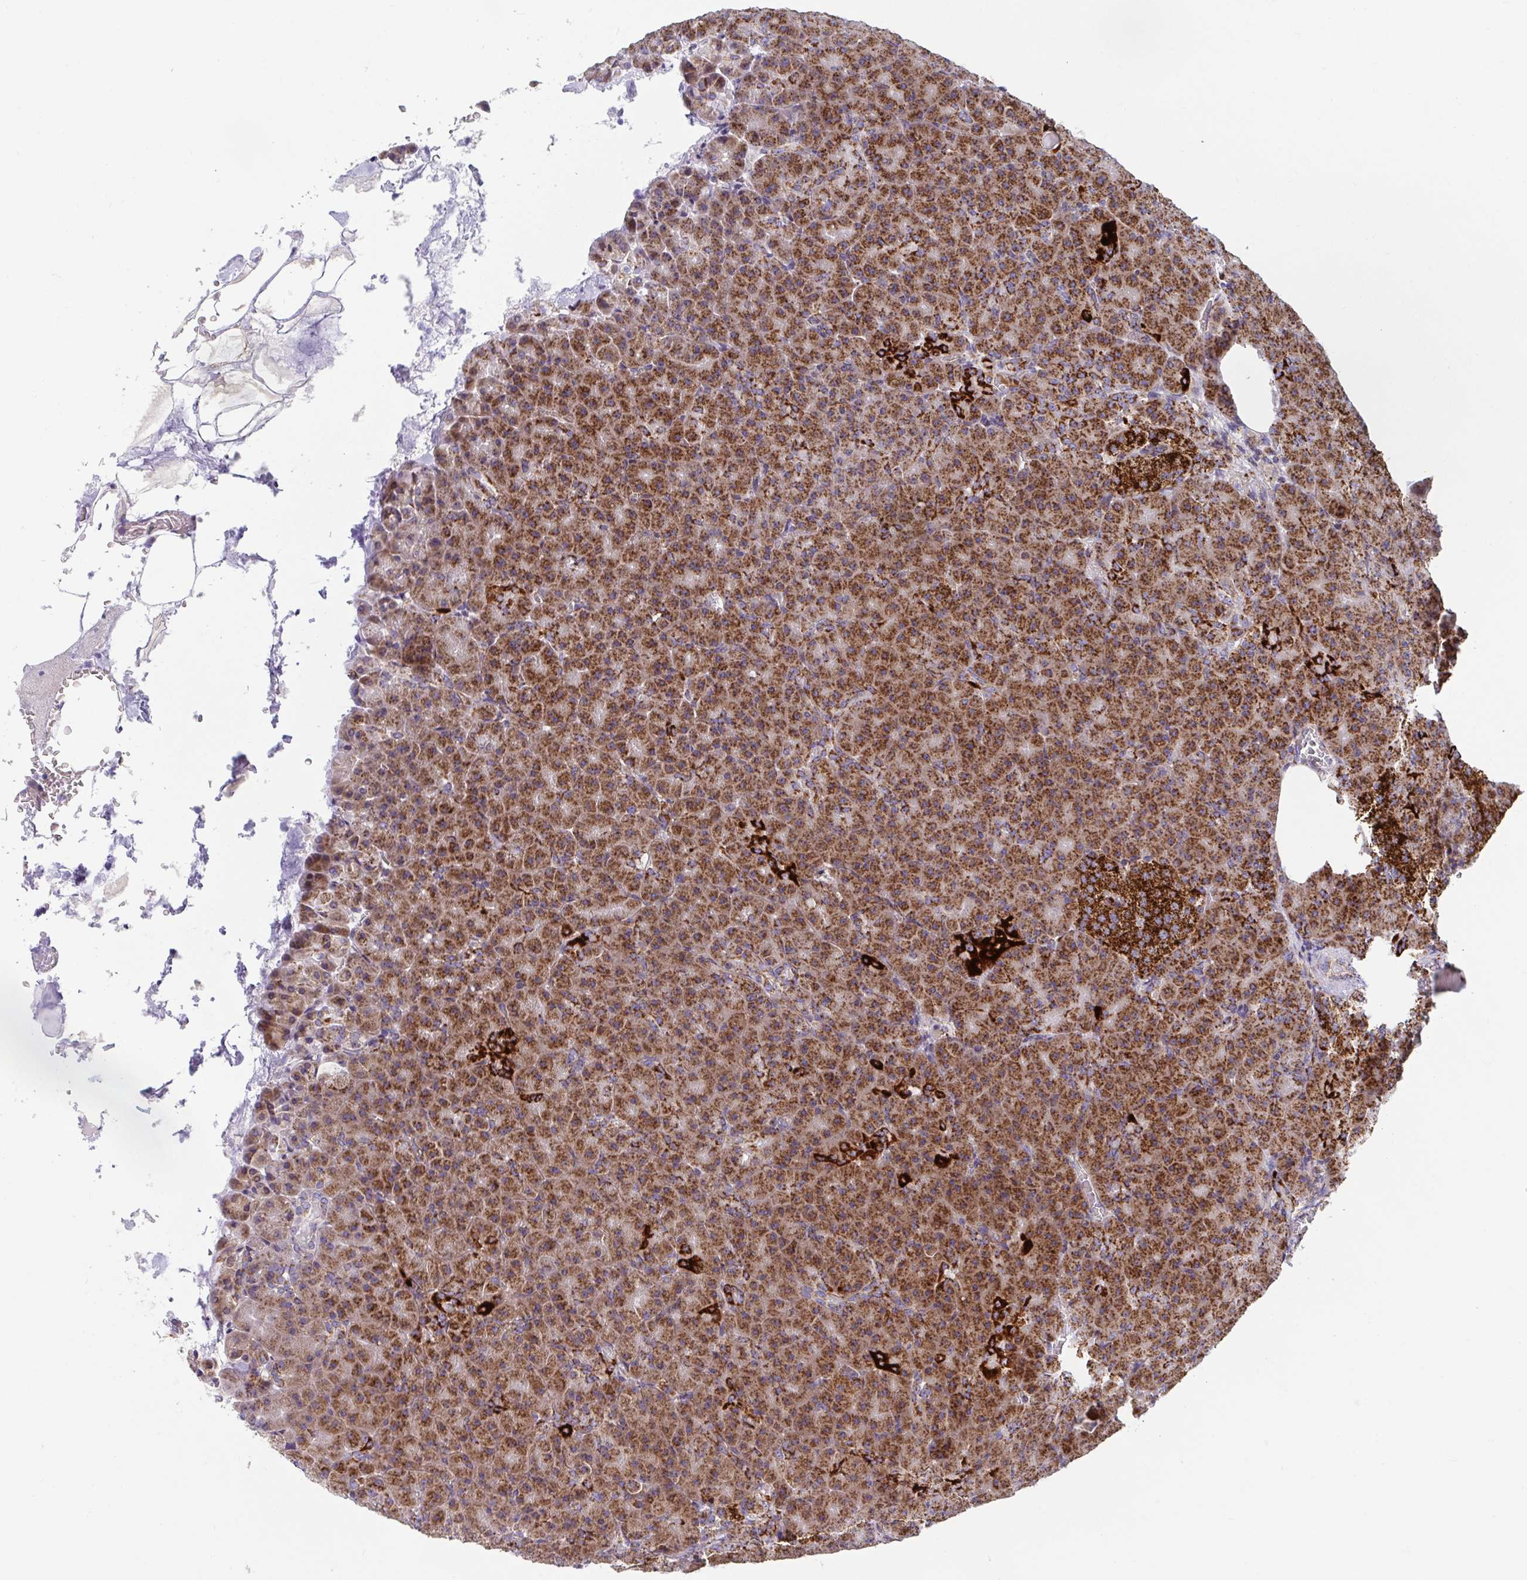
{"staining": {"intensity": "strong", "quantity": ">75%", "location": "cytoplasmic/membranous"}, "tissue": "pancreas", "cell_type": "Exocrine glandular cells", "image_type": "normal", "snomed": [{"axis": "morphology", "description": "Normal tissue, NOS"}, {"axis": "topography", "description": "Pancreas"}], "caption": "About >75% of exocrine glandular cells in normal pancreas reveal strong cytoplasmic/membranous protein expression as visualized by brown immunohistochemical staining.", "gene": "ATP5MJ", "patient": {"sex": "female", "age": 74}}